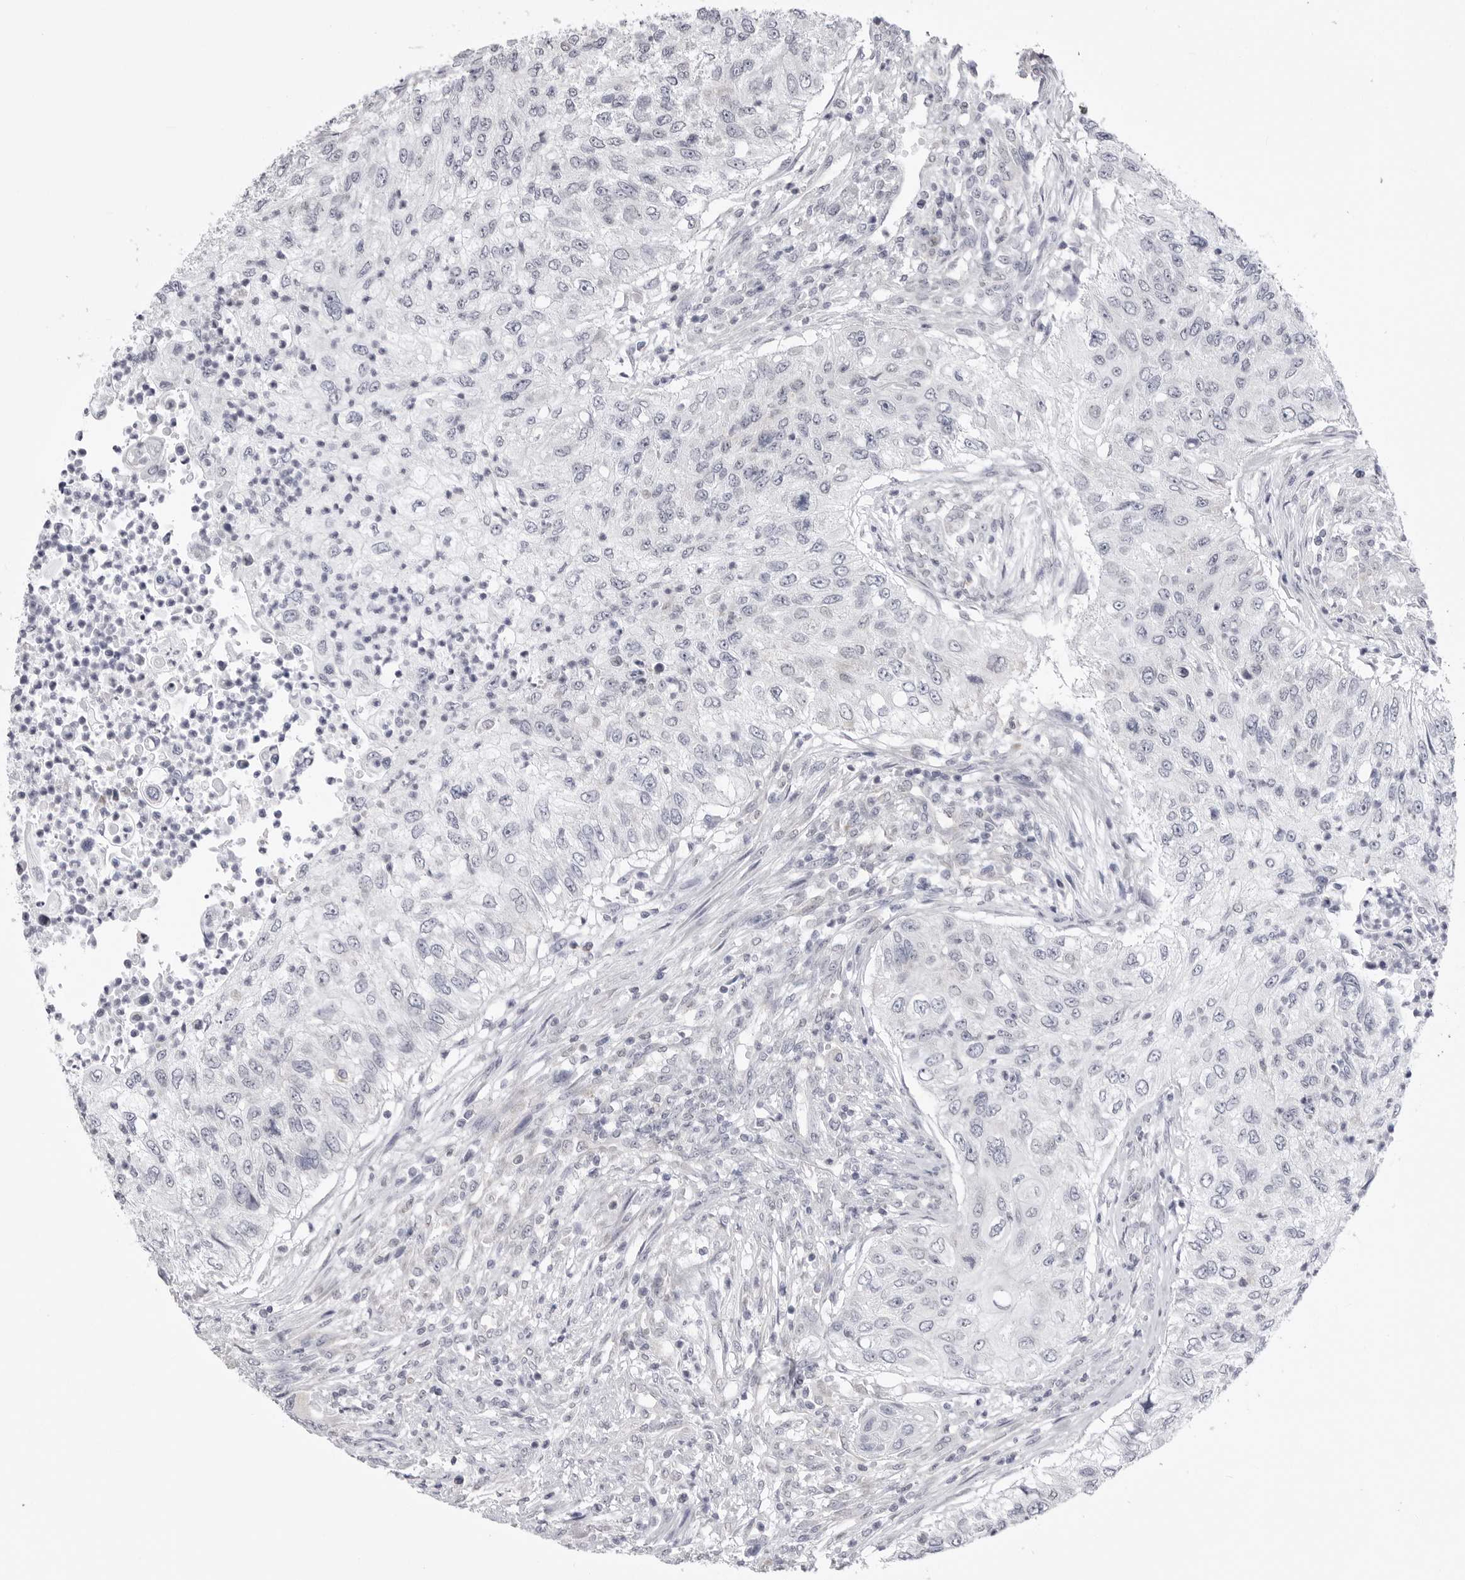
{"staining": {"intensity": "negative", "quantity": "none", "location": "none"}, "tissue": "urothelial cancer", "cell_type": "Tumor cells", "image_type": "cancer", "snomed": [{"axis": "morphology", "description": "Urothelial carcinoma, High grade"}, {"axis": "topography", "description": "Urinary bladder"}], "caption": "Protein analysis of urothelial cancer displays no significant expression in tumor cells.", "gene": "FH", "patient": {"sex": "female", "age": 60}}